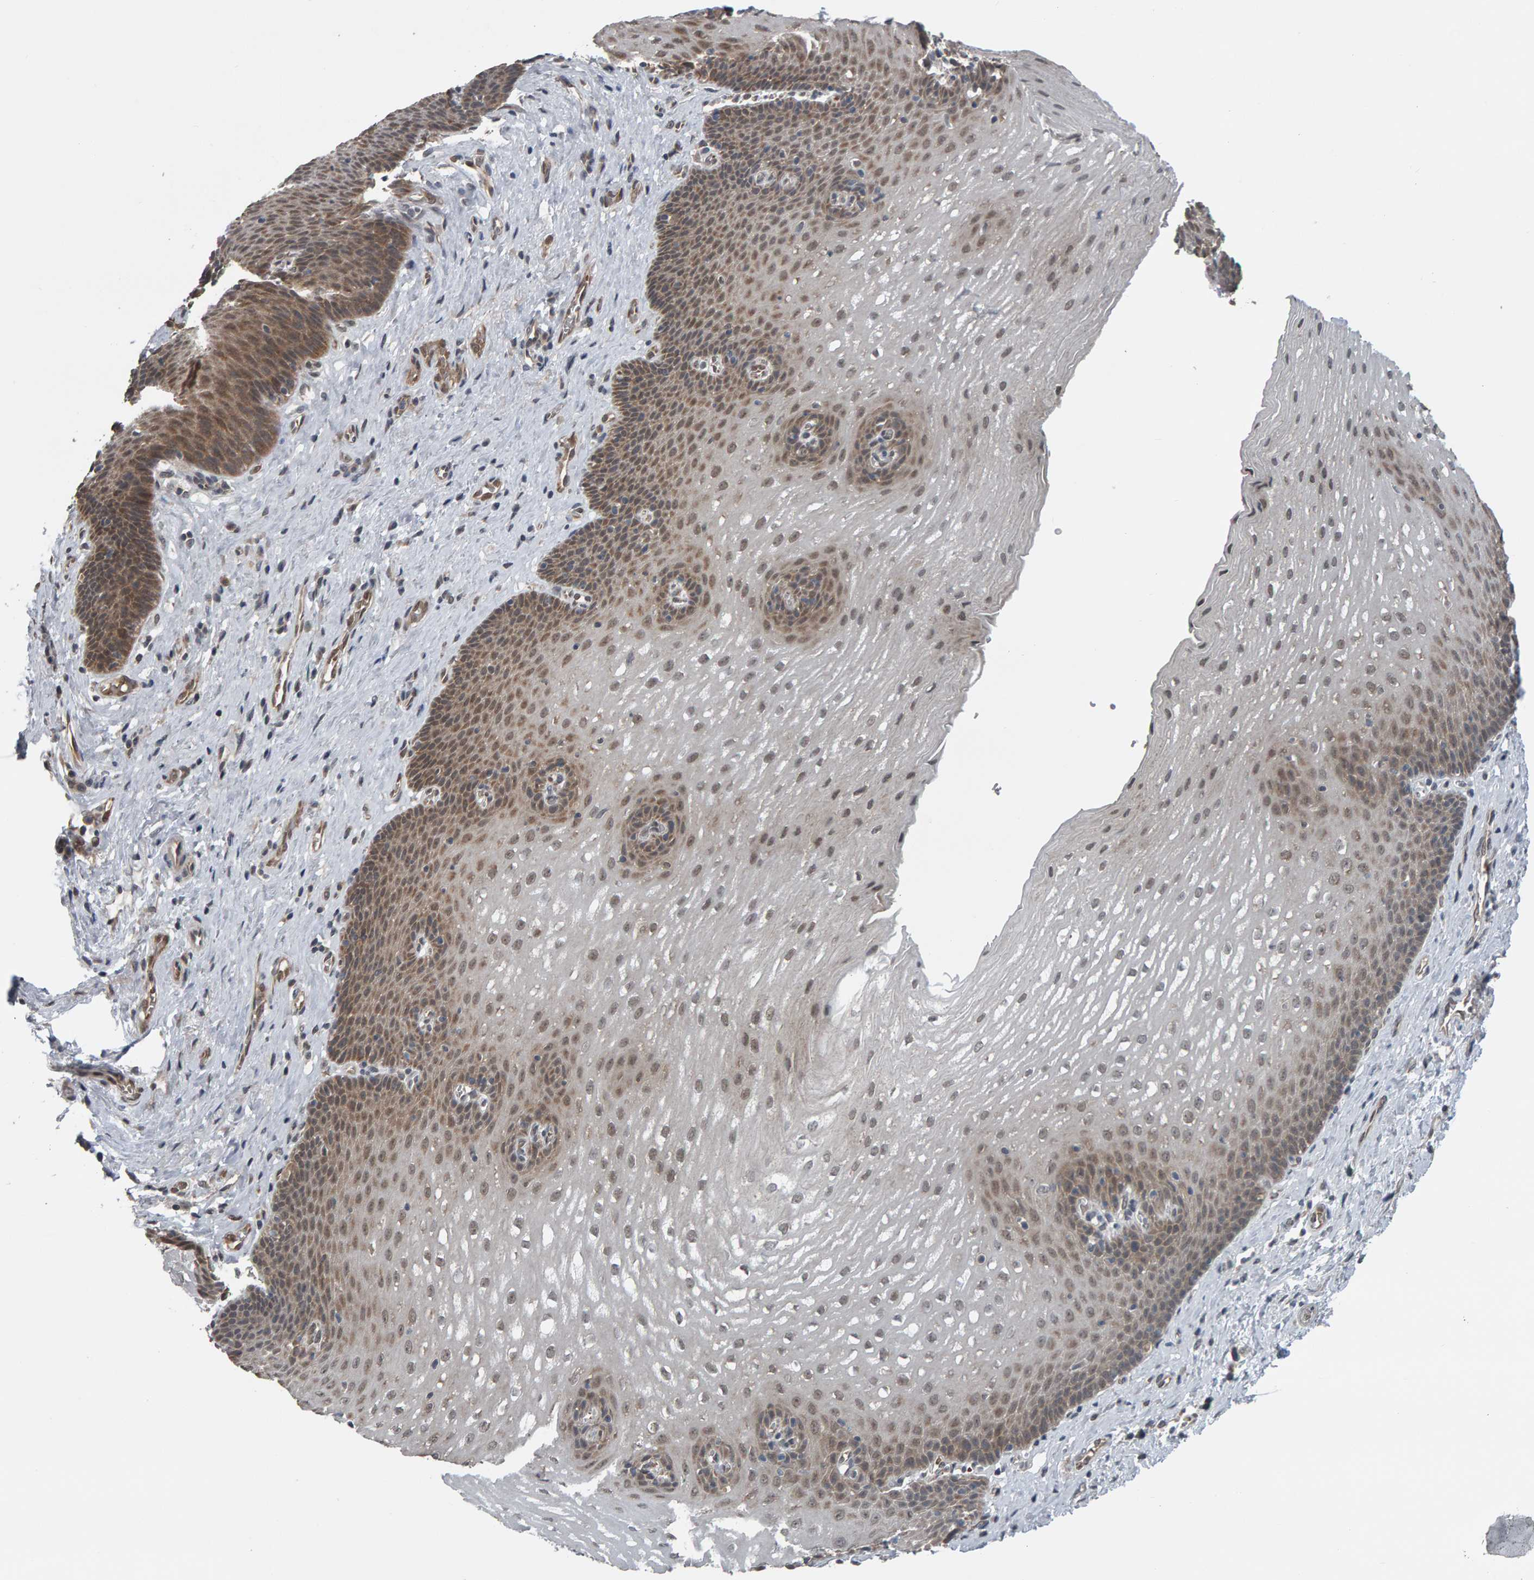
{"staining": {"intensity": "moderate", "quantity": "25%-75%", "location": "nuclear"}, "tissue": "esophagus", "cell_type": "Squamous epithelial cells", "image_type": "normal", "snomed": [{"axis": "morphology", "description": "Normal tissue, NOS"}, {"axis": "topography", "description": "Esophagus"}], "caption": "Immunohistochemistry (IHC) staining of unremarkable esophagus, which demonstrates medium levels of moderate nuclear positivity in approximately 25%-75% of squamous epithelial cells indicating moderate nuclear protein positivity. The staining was performed using DAB (brown) for protein detection and nuclei were counterstained in hematoxylin (blue).", "gene": "COASY", "patient": {"sex": "male", "age": 48}}